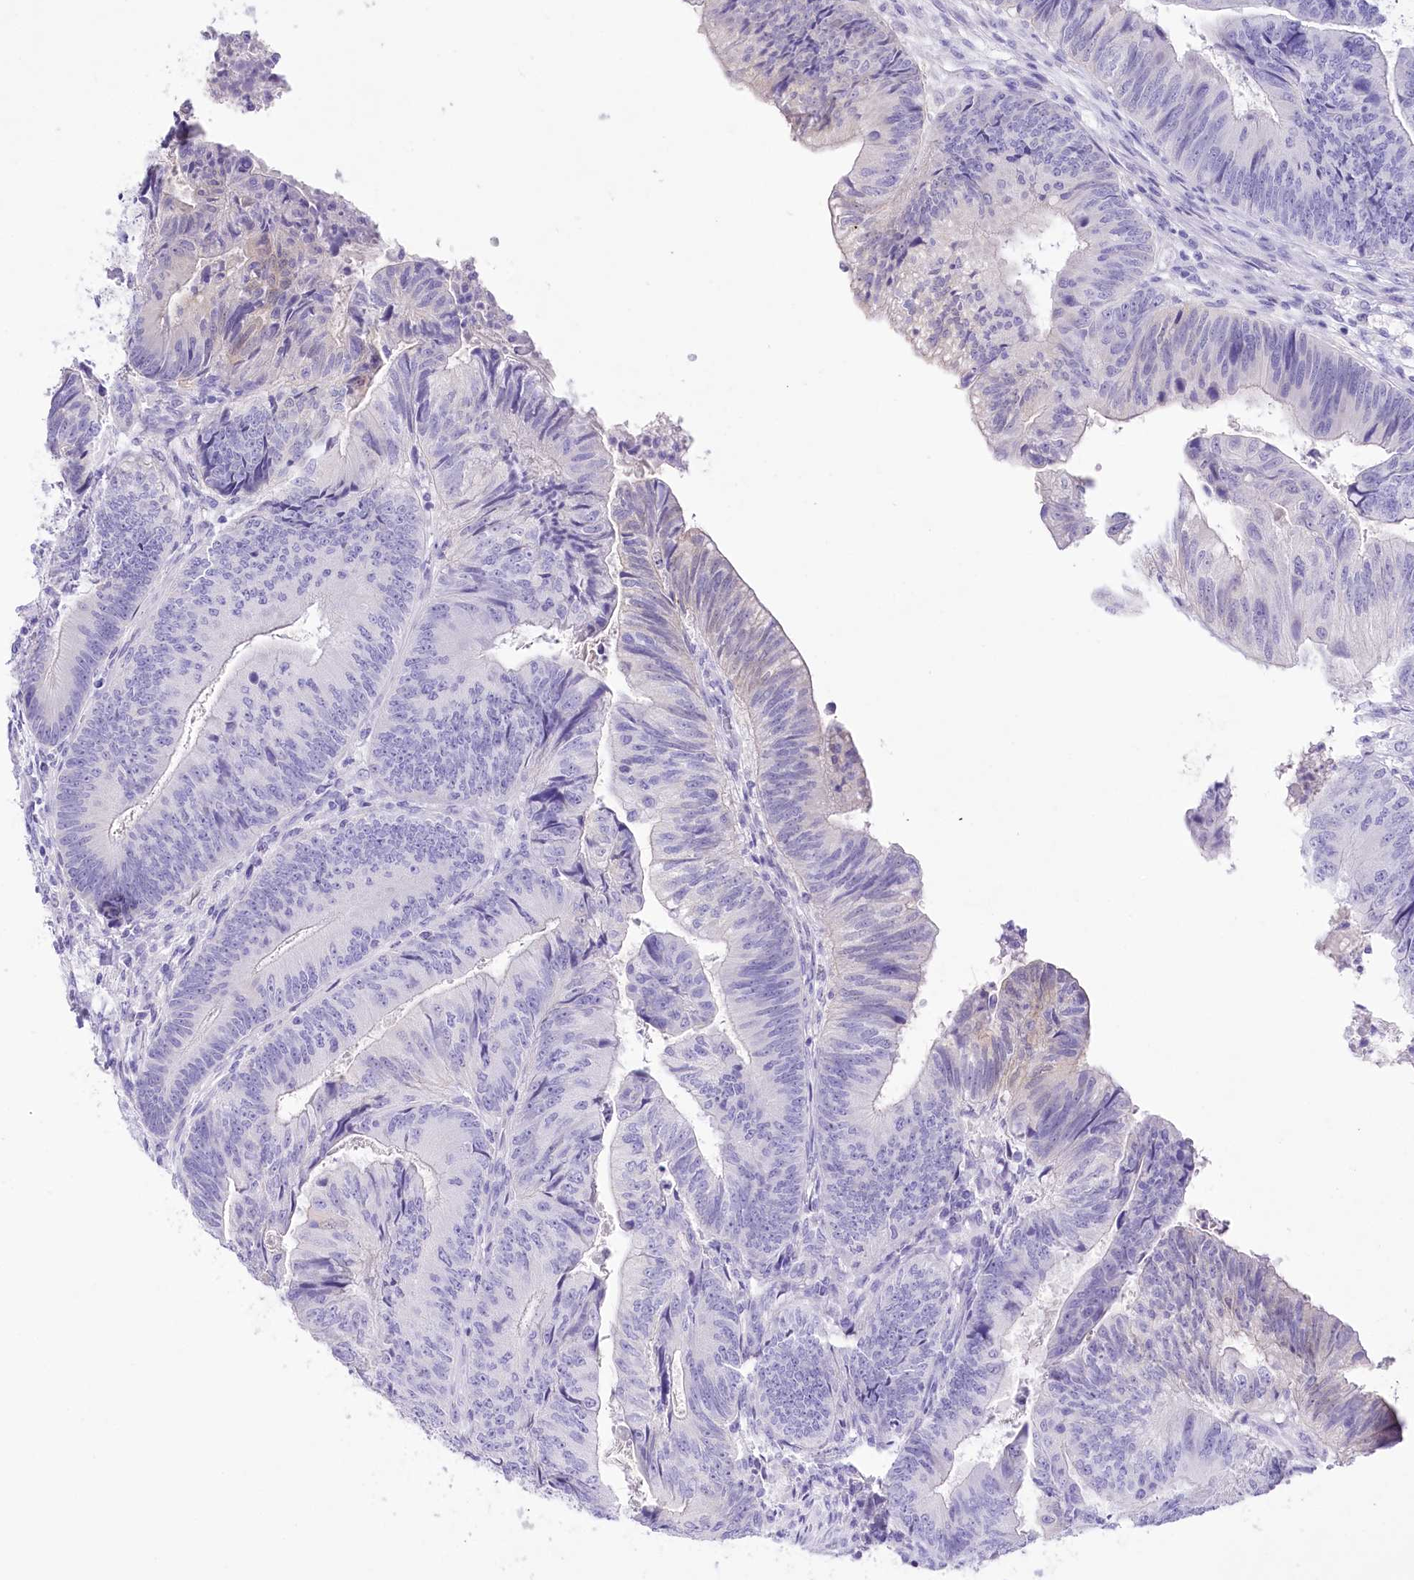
{"staining": {"intensity": "negative", "quantity": "none", "location": "none"}, "tissue": "colorectal cancer", "cell_type": "Tumor cells", "image_type": "cancer", "snomed": [{"axis": "morphology", "description": "Adenocarcinoma, NOS"}, {"axis": "topography", "description": "Colon"}], "caption": "Immunohistochemistry (IHC) image of neoplastic tissue: colorectal cancer (adenocarcinoma) stained with DAB (3,3'-diaminobenzidine) exhibits no significant protein positivity in tumor cells. The staining is performed using DAB (3,3'-diaminobenzidine) brown chromogen with nuclei counter-stained in using hematoxylin.", "gene": "PBLD", "patient": {"sex": "female", "age": 67}}